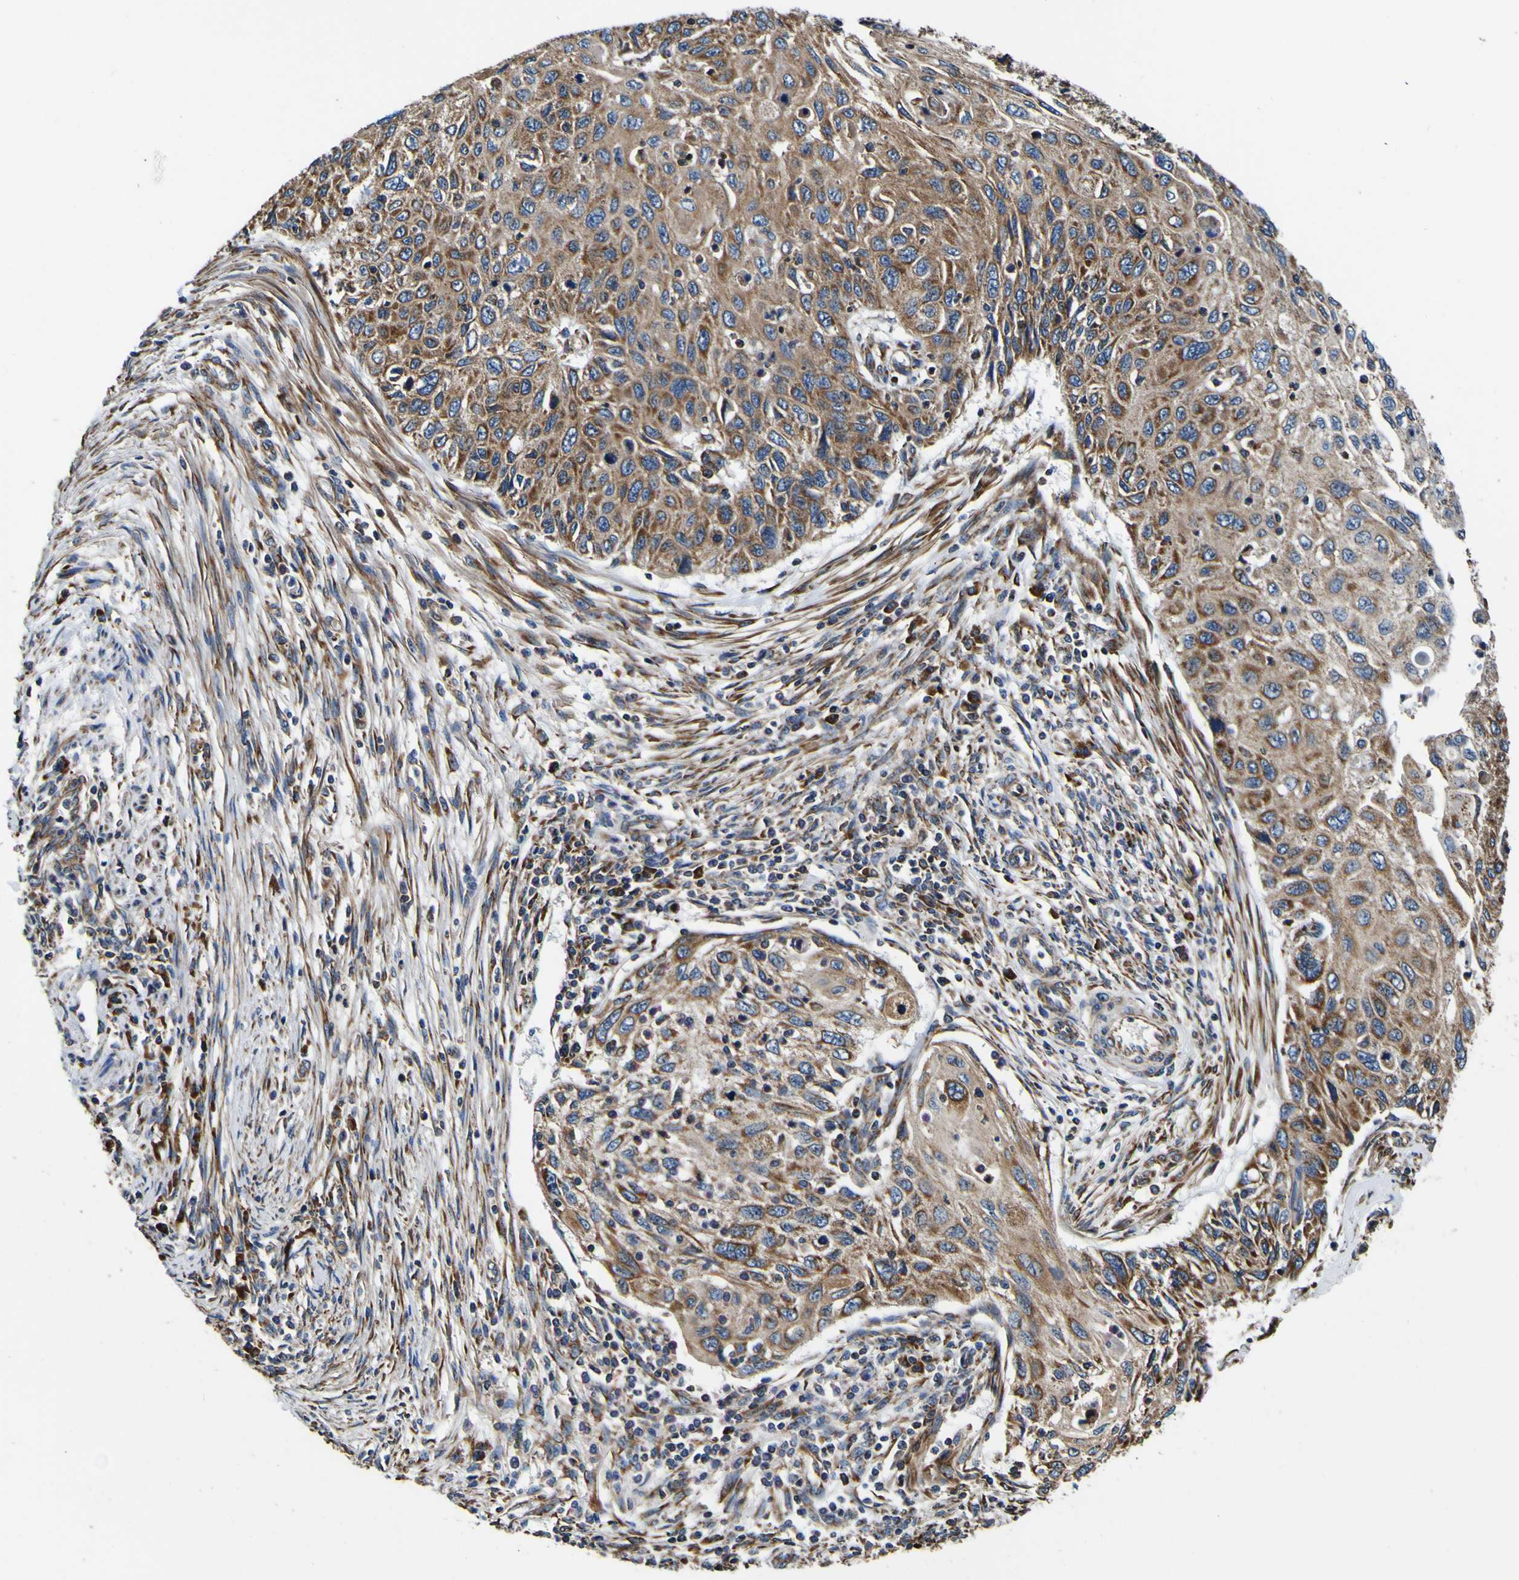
{"staining": {"intensity": "moderate", "quantity": ">75%", "location": "cytoplasmic/membranous"}, "tissue": "cervical cancer", "cell_type": "Tumor cells", "image_type": "cancer", "snomed": [{"axis": "morphology", "description": "Squamous cell carcinoma, NOS"}, {"axis": "topography", "description": "Cervix"}], "caption": "There is medium levels of moderate cytoplasmic/membranous staining in tumor cells of squamous cell carcinoma (cervical), as demonstrated by immunohistochemical staining (brown color).", "gene": "INPP5A", "patient": {"sex": "female", "age": 70}}